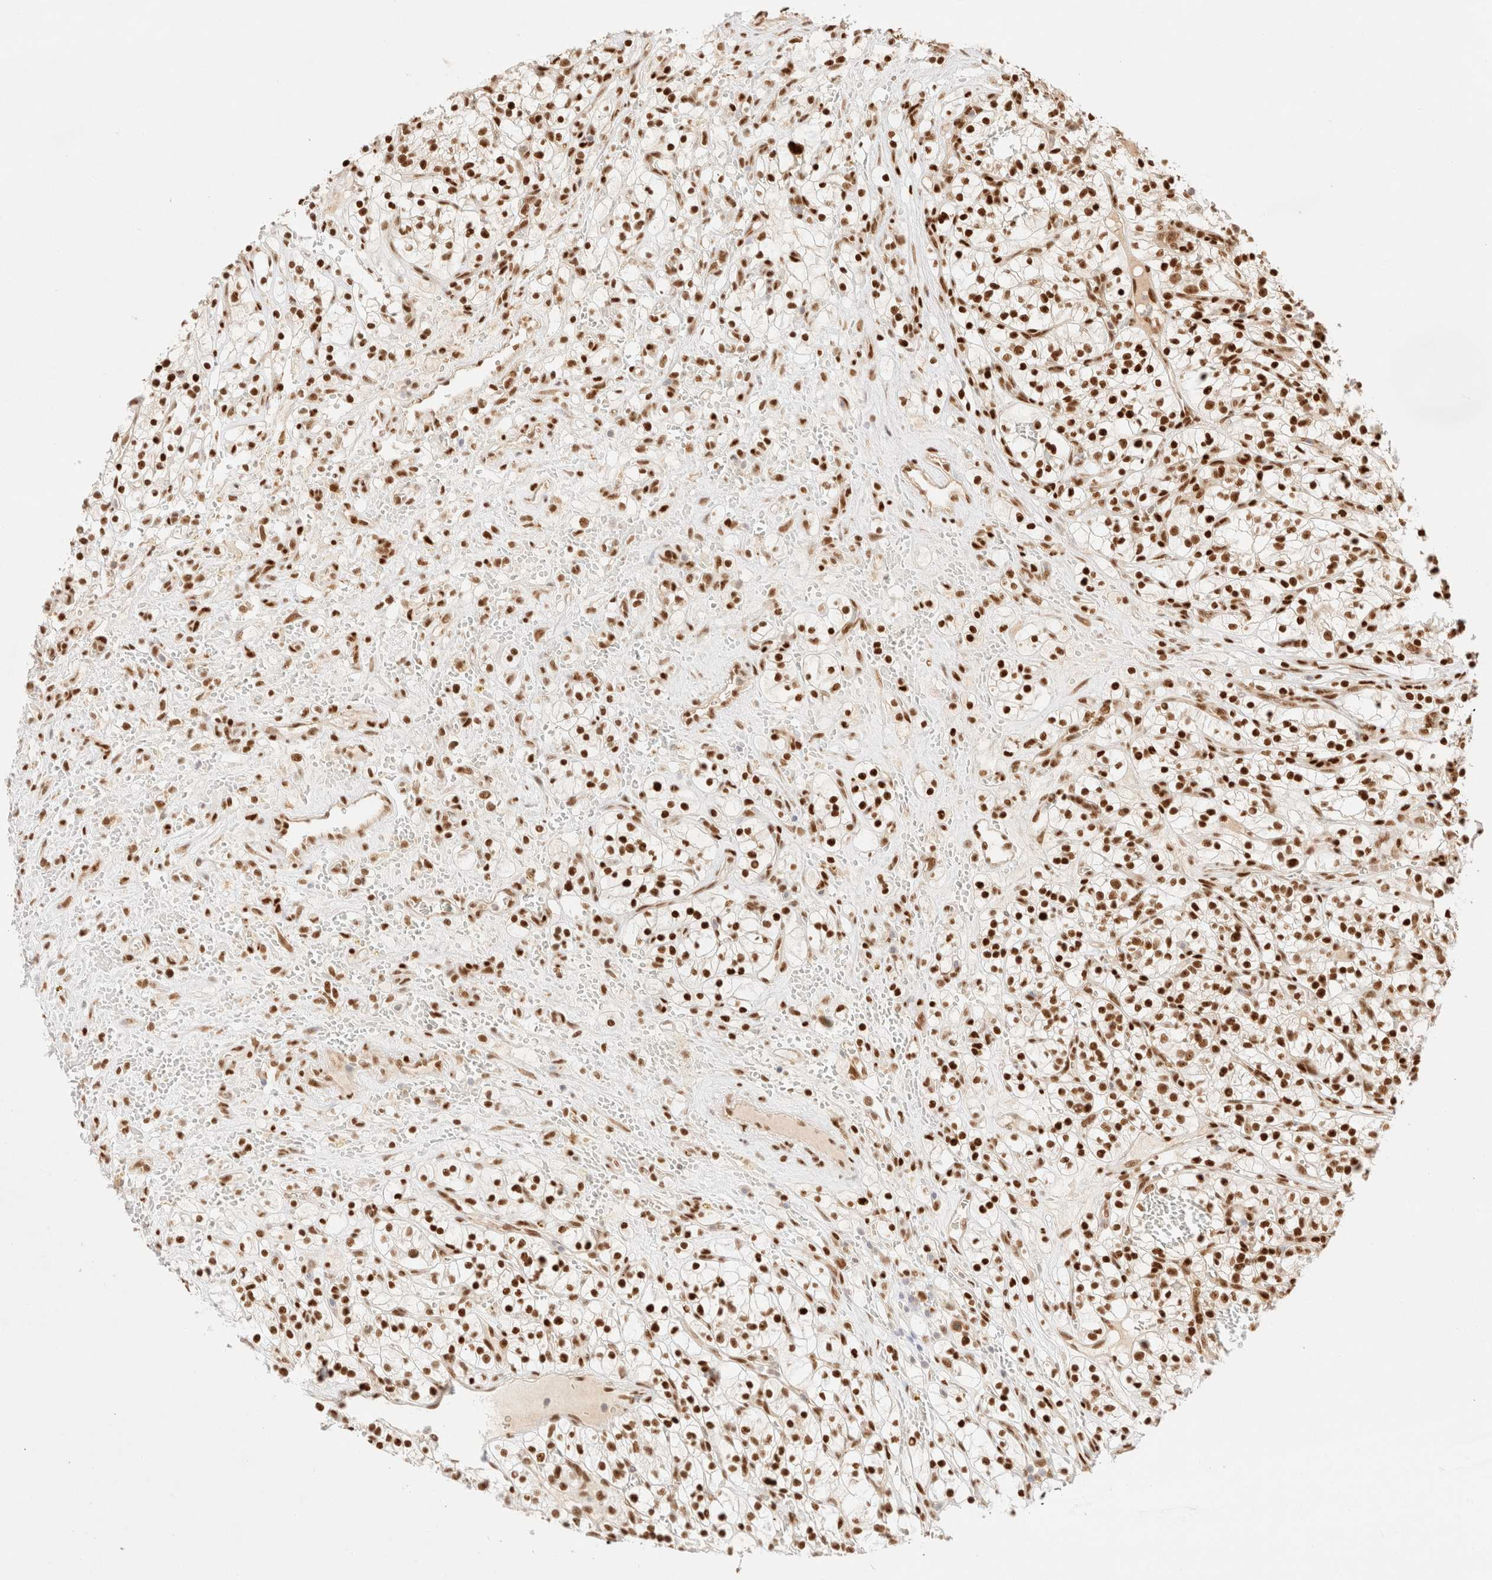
{"staining": {"intensity": "strong", "quantity": ">75%", "location": "nuclear"}, "tissue": "renal cancer", "cell_type": "Tumor cells", "image_type": "cancer", "snomed": [{"axis": "morphology", "description": "Adenocarcinoma, NOS"}, {"axis": "topography", "description": "Kidney"}], "caption": "Human adenocarcinoma (renal) stained for a protein (brown) shows strong nuclear positive expression in about >75% of tumor cells.", "gene": "ZNF768", "patient": {"sex": "female", "age": 57}}